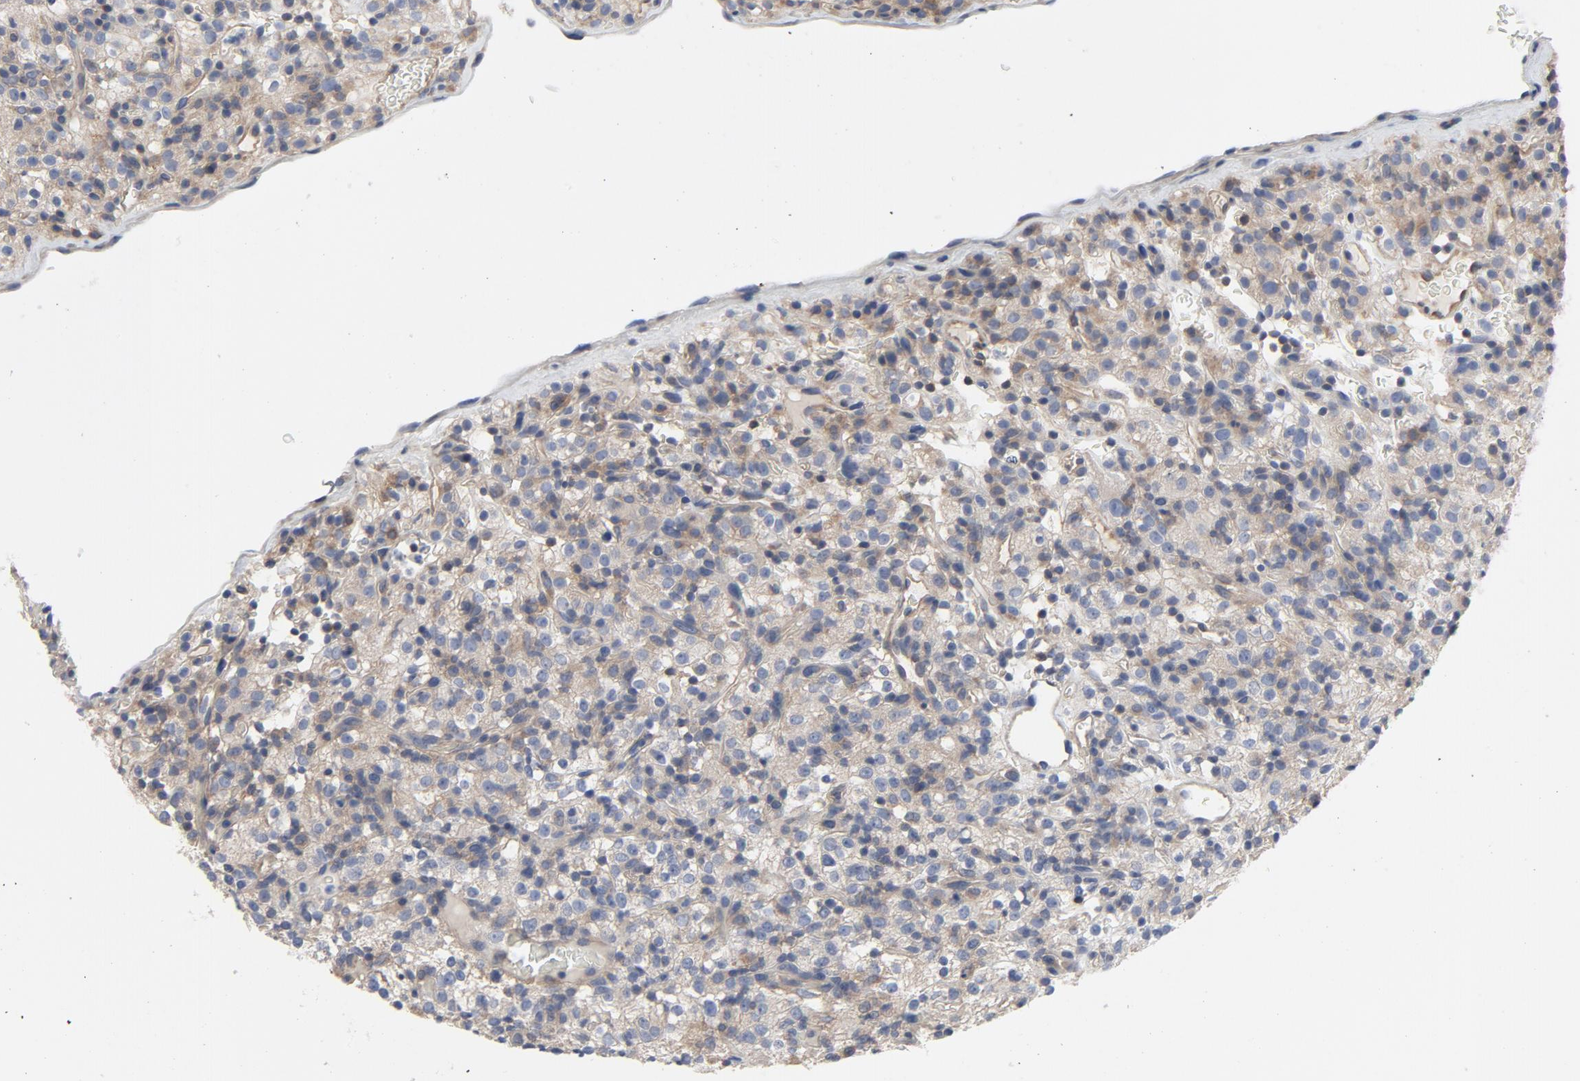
{"staining": {"intensity": "moderate", "quantity": ">75%", "location": "cytoplasmic/membranous"}, "tissue": "renal cancer", "cell_type": "Tumor cells", "image_type": "cancer", "snomed": [{"axis": "morphology", "description": "Normal tissue, NOS"}, {"axis": "morphology", "description": "Adenocarcinoma, NOS"}, {"axis": "topography", "description": "Kidney"}], "caption": "Immunohistochemical staining of renal cancer (adenocarcinoma) displays medium levels of moderate cytoplasmic/membranous protein expression in about >75% of tumor cells.", "gene": "DYNLT3", "patient": {"sex": "female", "age": 72}}